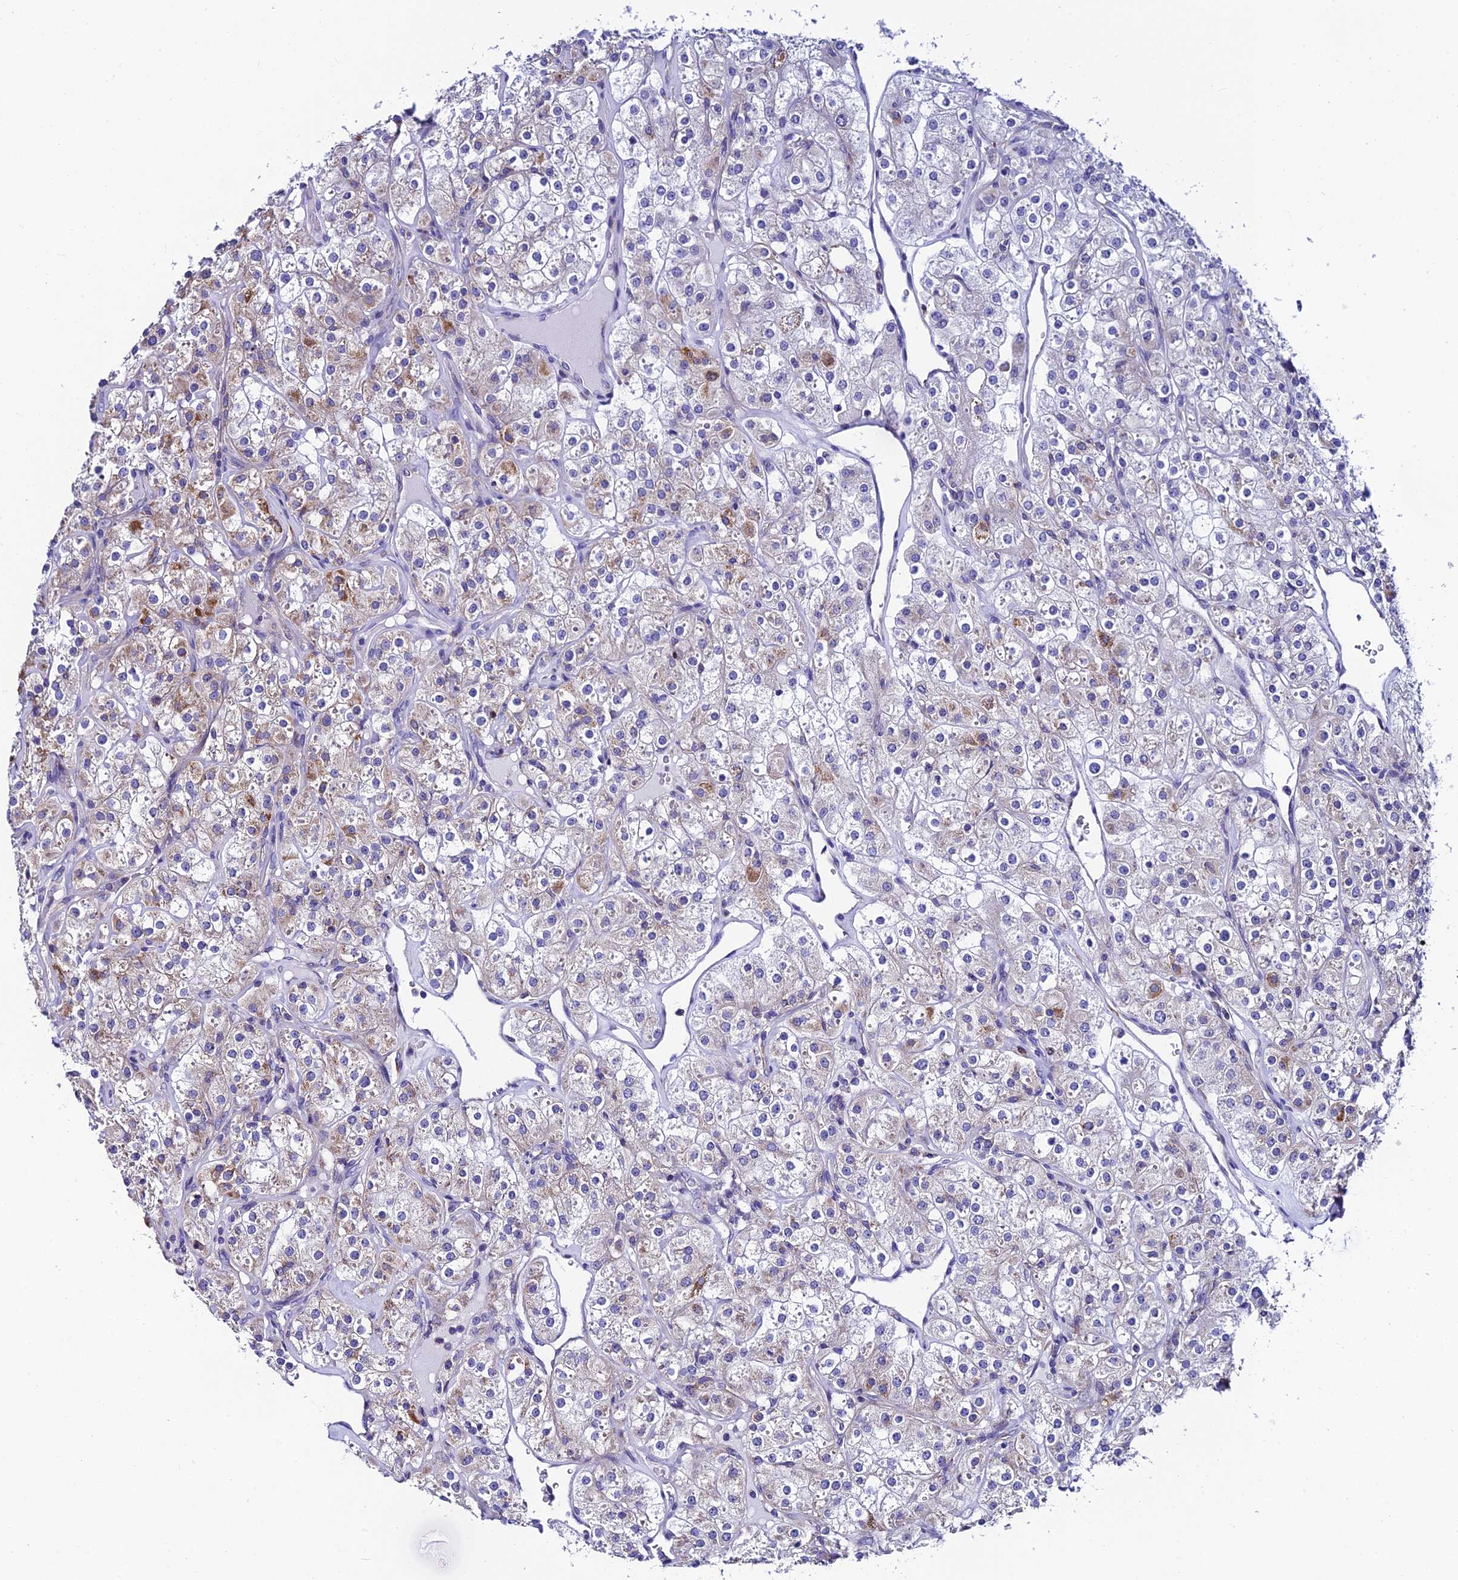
{"staining": {"intensity": "moderate", "quantity": "25%-75%", "location": "cytoplasmic/membranous"}, "tissue": "renal cancer", "cell_type": "Tumor cells", "image_type": "cancer", "snomed": [{"axis": "morphology", "description": "Adenocarcinoma, NOS"}, {"axis": "topography", "description": "Kidney"}], "caption": "Immunohistochemistry photomicrograph of renal adenocarcinoma stained for a protein (brown), which demonstrates medium levels of moderate cytoplasmic/membranous expression in about 25%-75% of tumor cells.", "gene": "REEP4", "patient": {"sex": "male", "age": 77}}